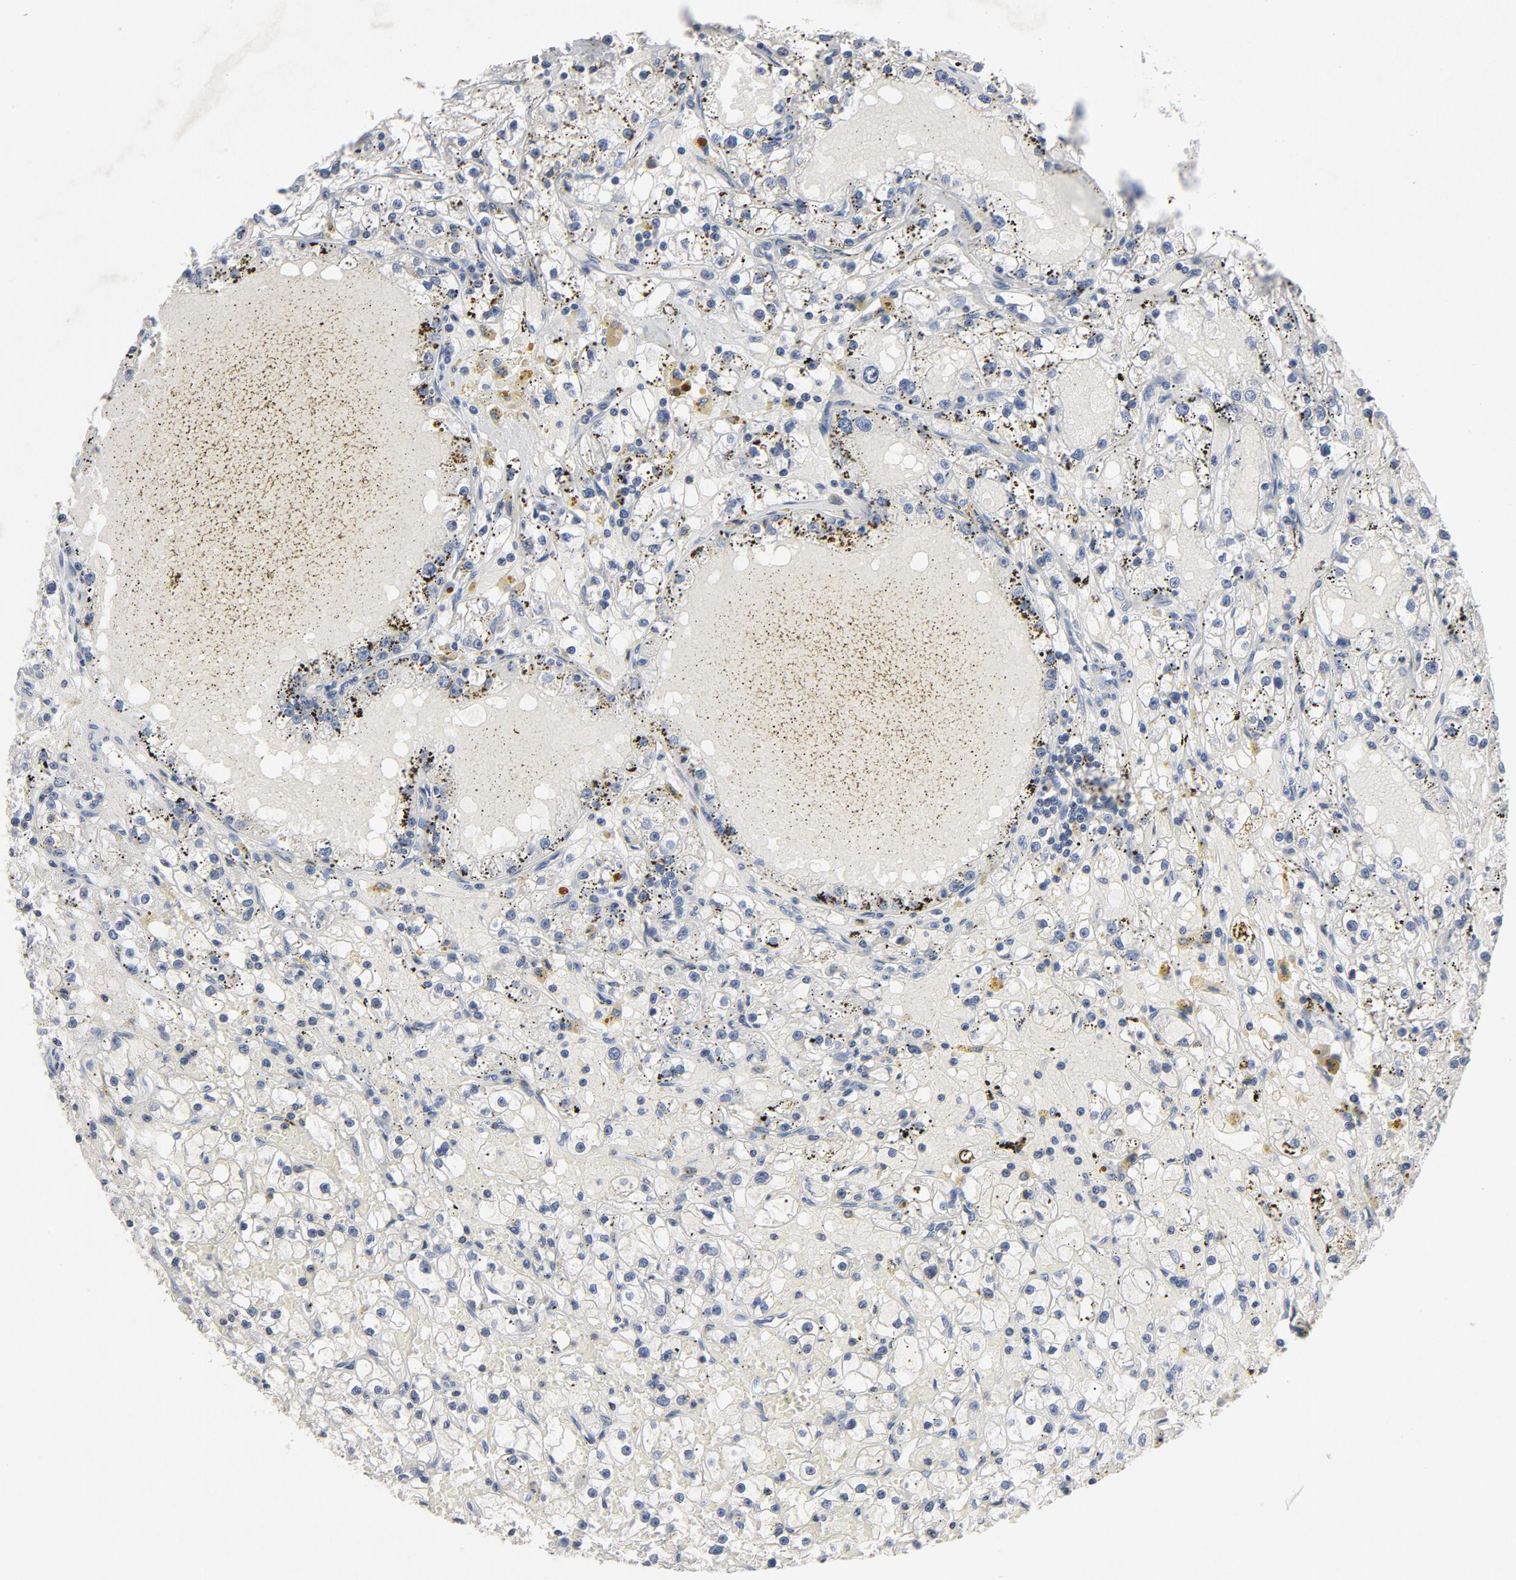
{"staining": {"intensity": "negative", "quantity": "none", "location": "none"}, "tissue": "renal cancer", "cell_type": "Tumor cells", "image_type": "cancer", "snomed": [{"axis": "morphology", "description": "Adenocarcinoma, NOS"}, {"axis": "topography", "description": "Kidney"}], "caption": "This is an immunohistochemistry (IHC) histopathology image of human renal adenocarcinoma. There is no positivity in tumor cells.", "gene": "TCL1A", "patient": {"sex": "male", "age": 56}}